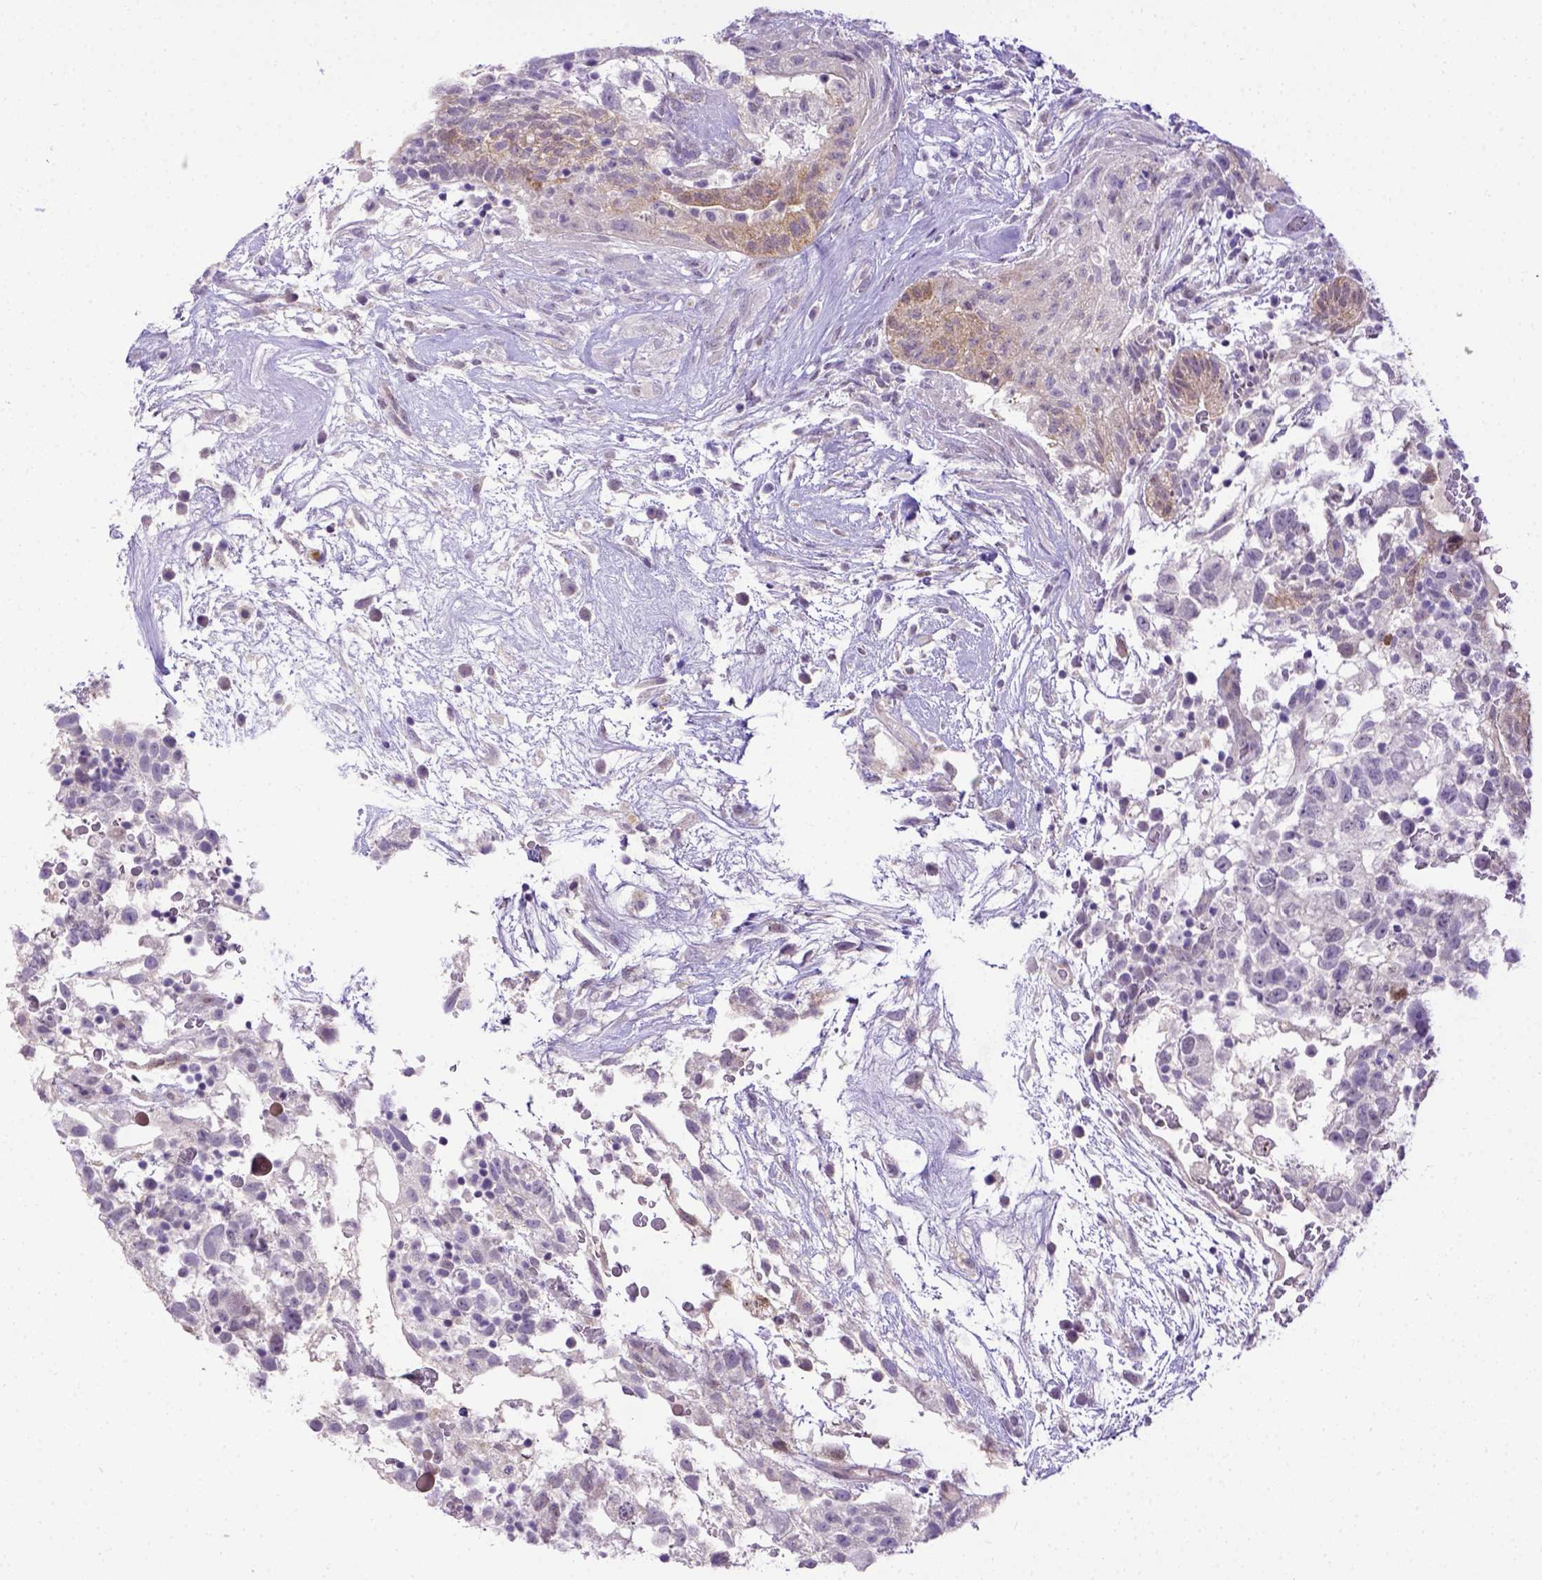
{"staining": {"intensity": "negative", "quantity": "none", "location": "none"}, "tissue": "testis cancer", "cell_type": "Tumor cells", "image_type": "cancer", "snomed": [{"axis": "morphology", "description": "Normal tissue, NOS"}, {"axis": "morphology", "description": "Carcinoma, Embryonal, NOS"}, {"axis": "topography", "description": "Testis"}], "caption": "Testis cancer stained for a protein using immunohistochemistry demonstrates no expression tumor cells.", "gene": "BTN1A1", "patient": {"sex": "male", "age": 32}}